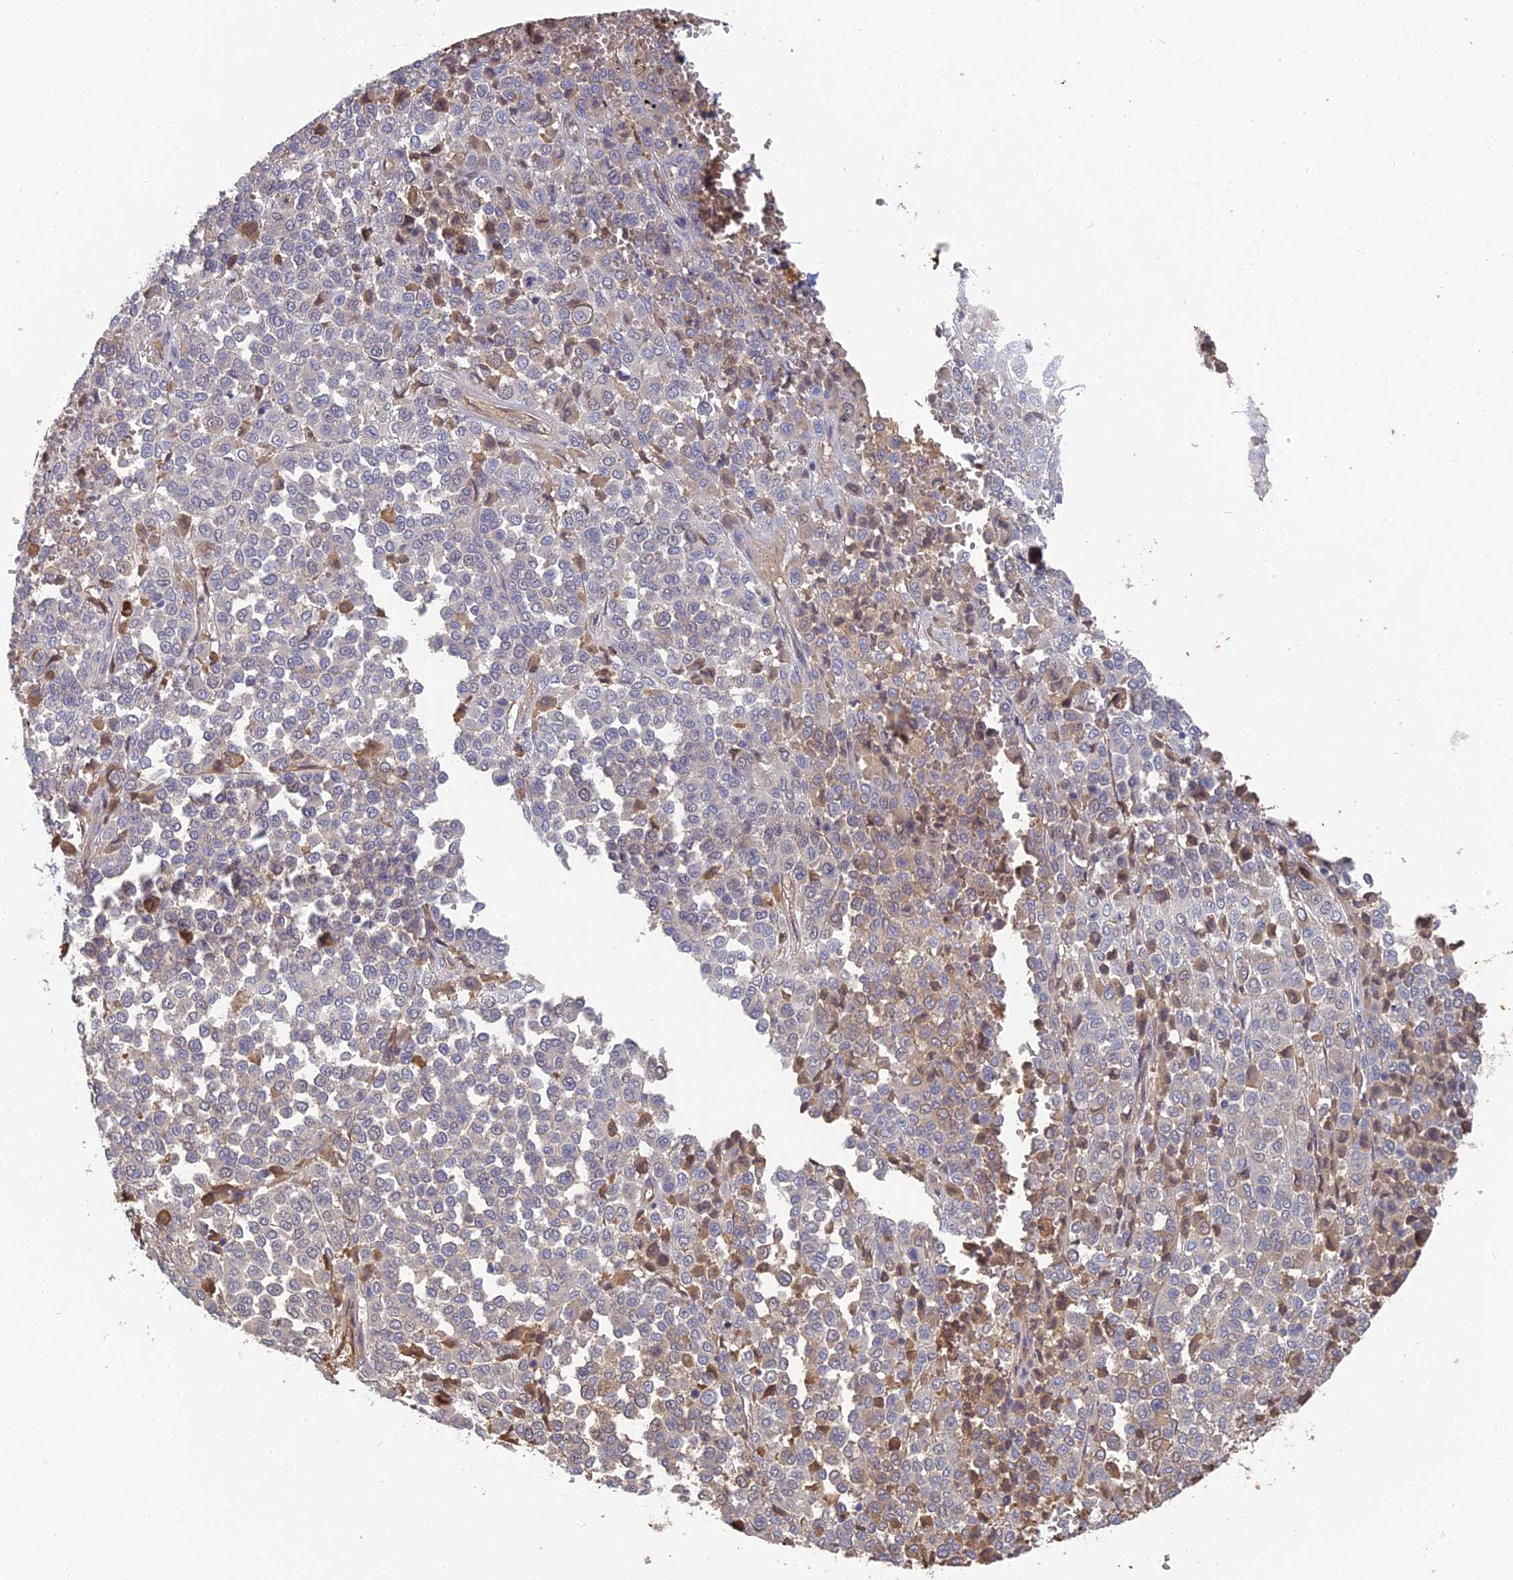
{"staining": {"intensity": "weak", "quantity": "<25%", "location": "cytoplasmic/membranous"}, "tissue": "melanoma", "cell_type": "Tumor cells", "image_type": "cancer", "snomed": [{"axis": "morphology", "description": "Malignant melanoma, Metastatic site"}, {"axis": "topography", "description": "Pancreas"}], "caption": "A micrograph of human melanoma is negative for staining in tumor cells.", "gene": "ERMAP", "patient": {"sex": "female", "age": 30}}